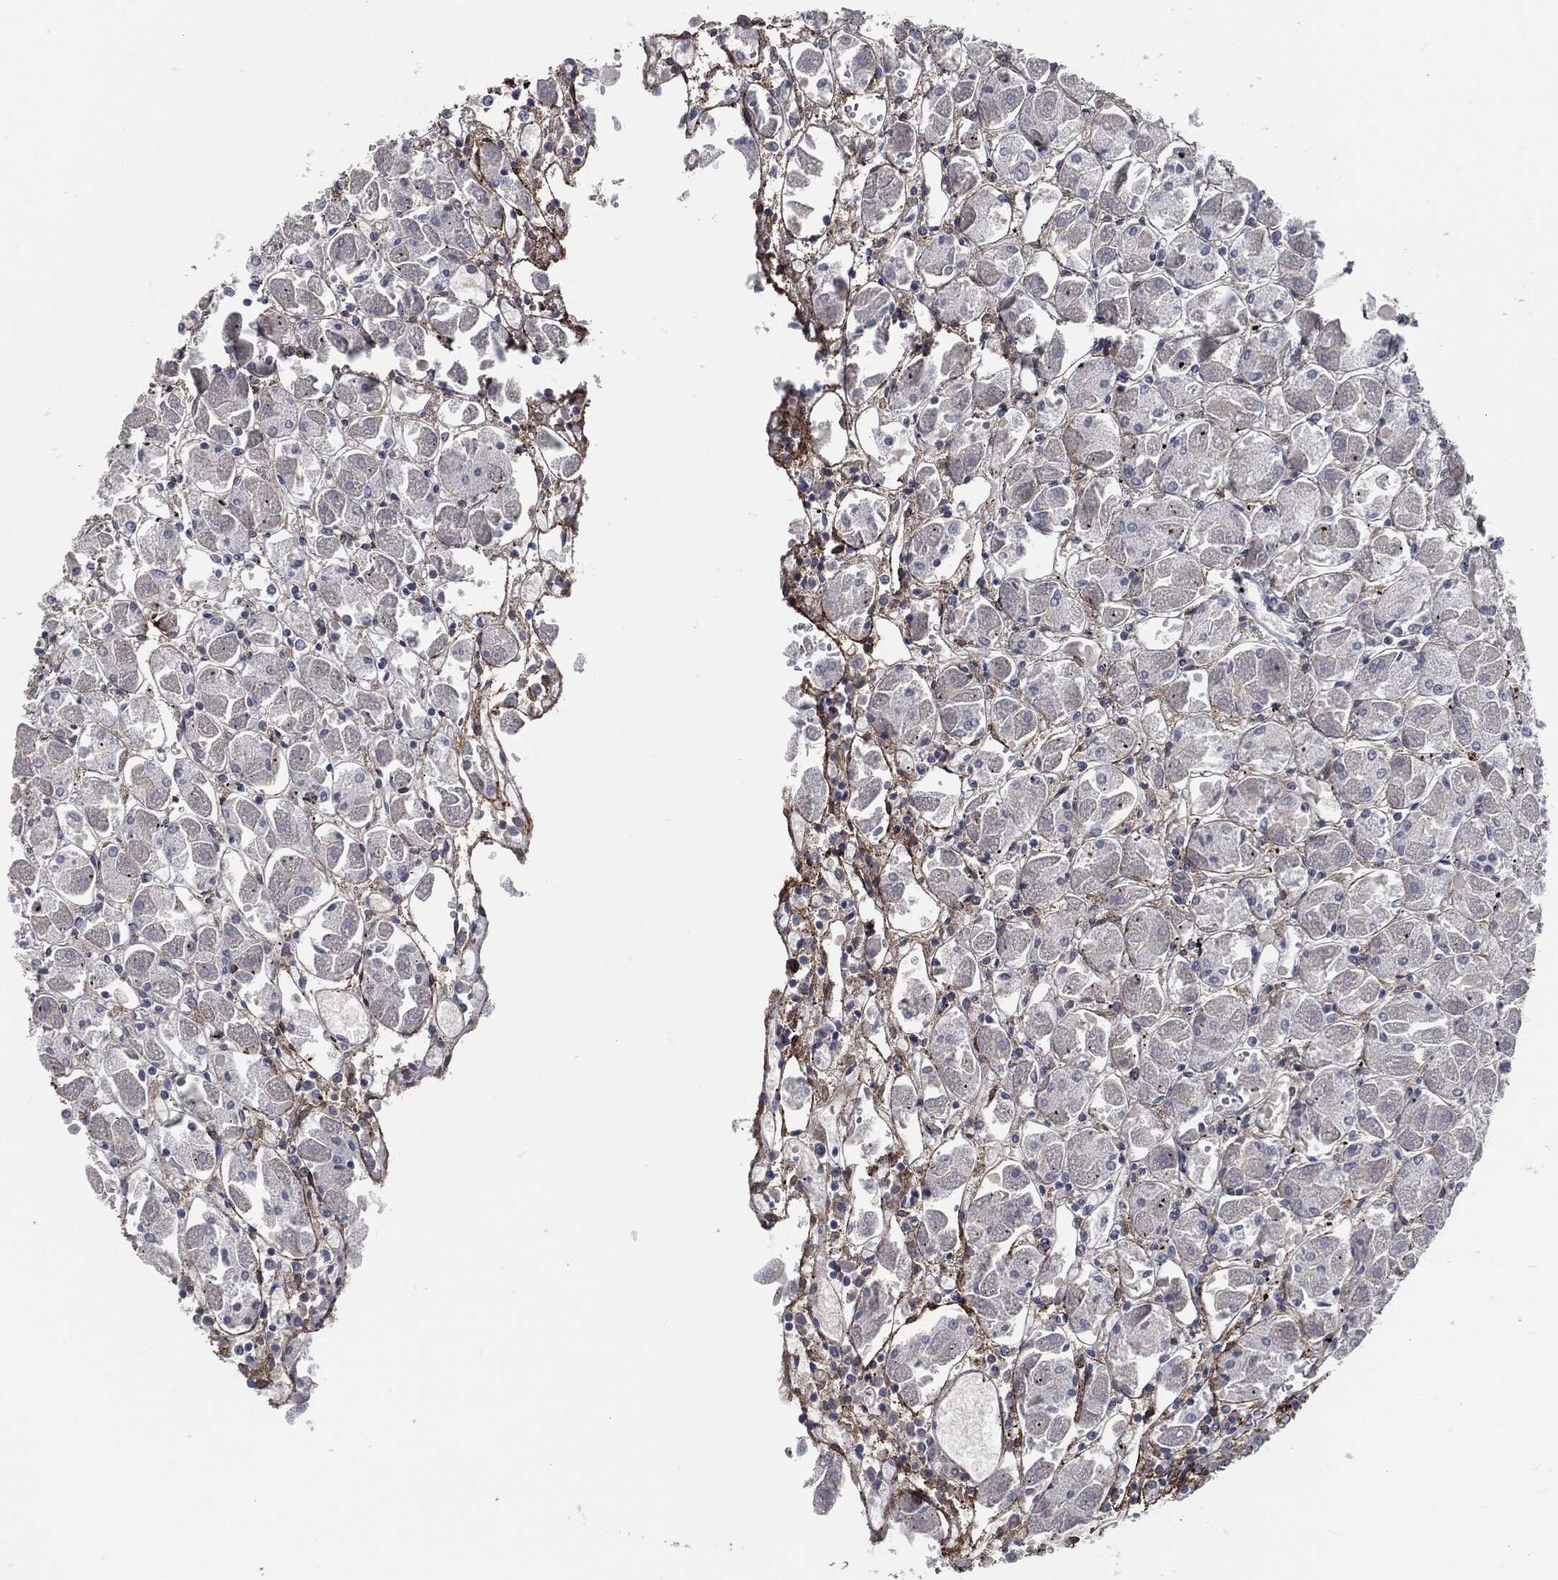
{"staining": {"intensity": "strong", "quantity": "<25%", "location": "cytoplasmic/membranous"}, "tissue": "stomach", "cell_type": "Glandular cells", "image_type": "normal", "snomed": [{"axis": "morphology", "description": "Normal tissue, NOS"}, {"axis": "topography", "description": "Stomach"}], "caption": "Strong cytoplasmic/membranous staining is identified in approximately <25% of glandular cells in unremarkable stomach. Ihc stains the protein of interest in brown and the nuclei are stained blue.", "gene": "PROM1", "patient": {"sex": "male", "age": 70}}